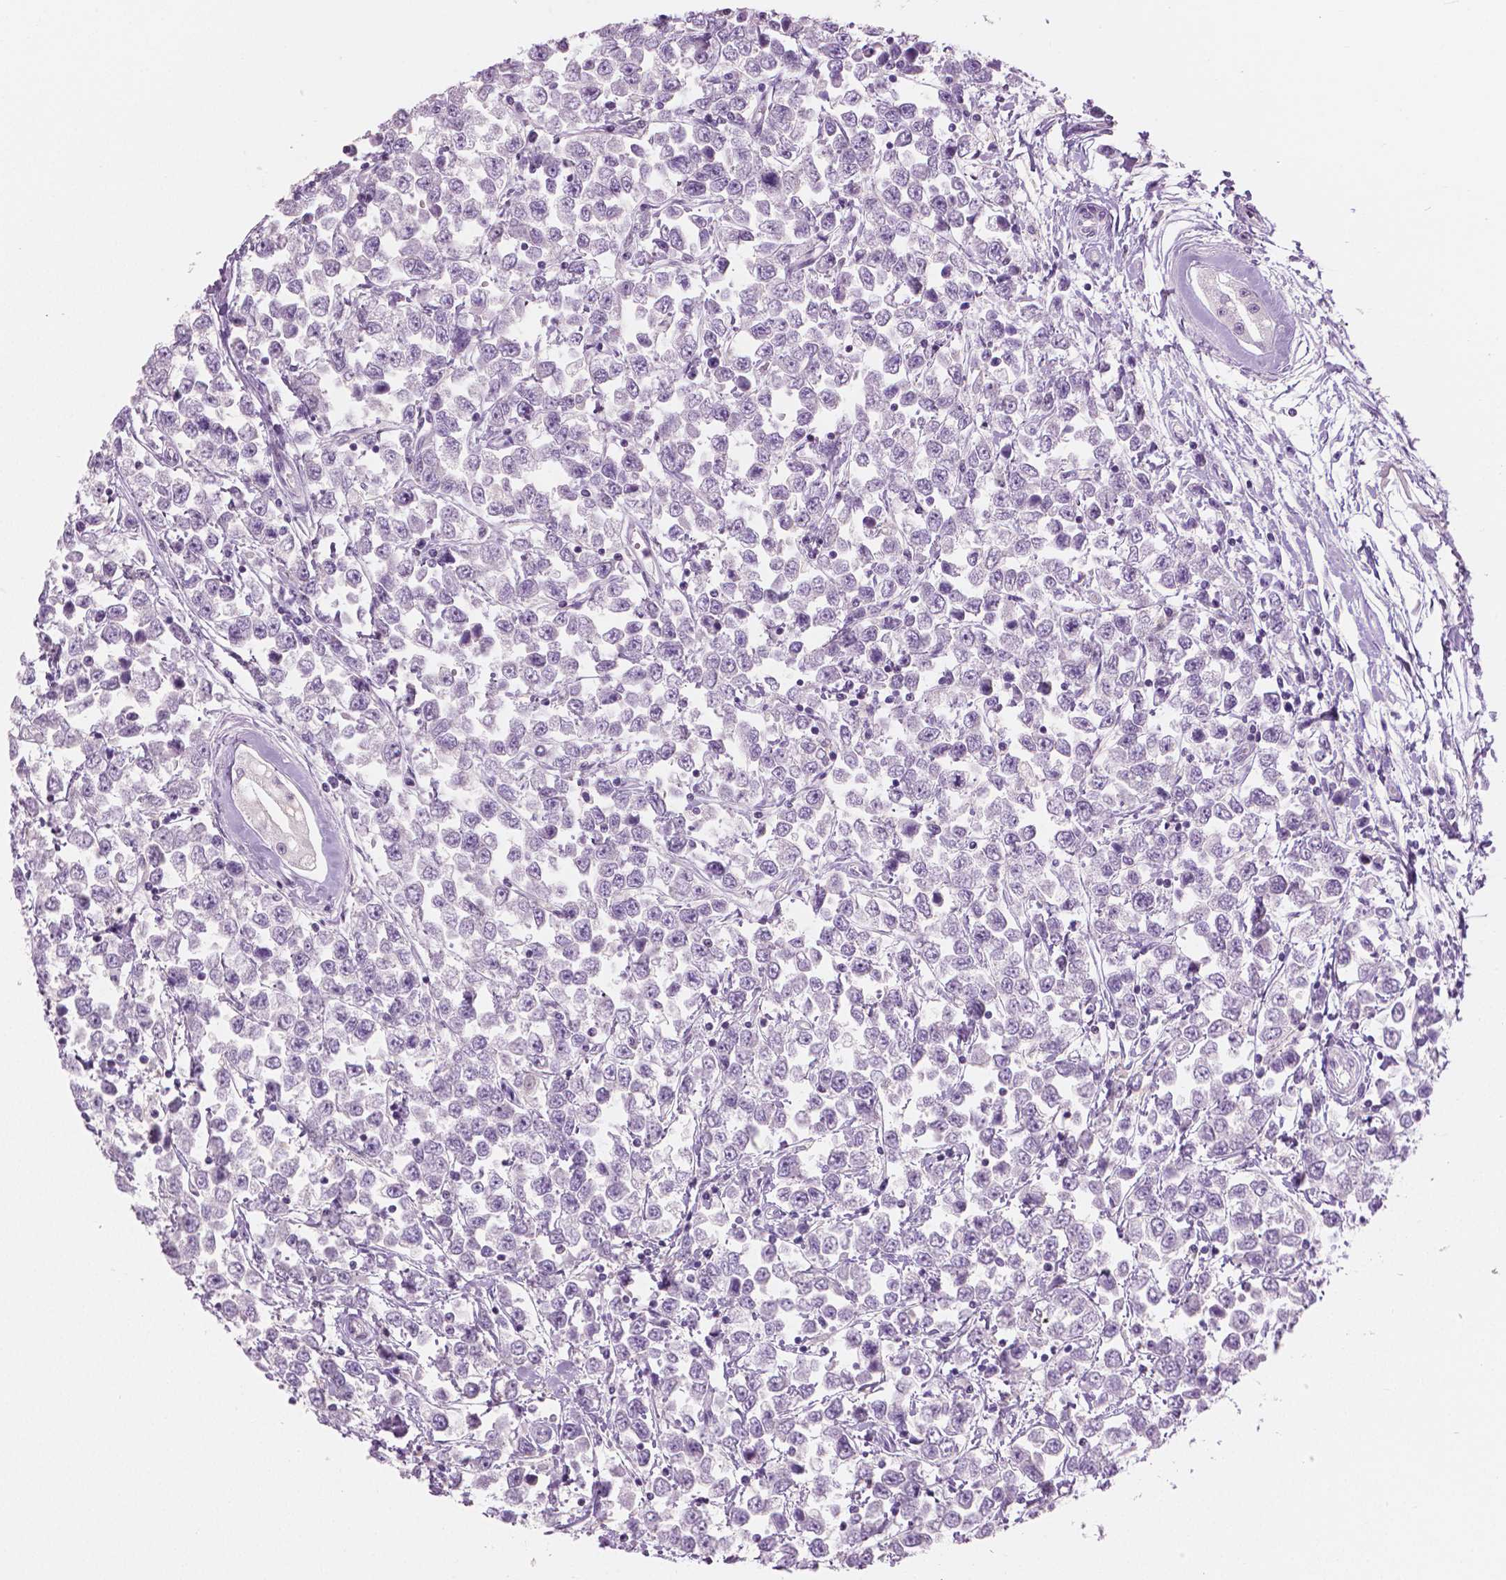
{"staining": {"intensity": "negative", "quantity": "none", "location": "none"}, "tissue": "testis cancer", "cell_type": "Tumor cells", "image_type": "cancer", "snomed": [{"axis": "morphology", "description": "Seminoma, NOS"}, {"axis": "topography", "description": "Testis"}], "caption": "This is an immunohistochemistry (IHC) image of human seminoma (testis). There is no staining in tumor cells.", "gene": "GALM", "patient": {"sex": "male", "age": 34}}